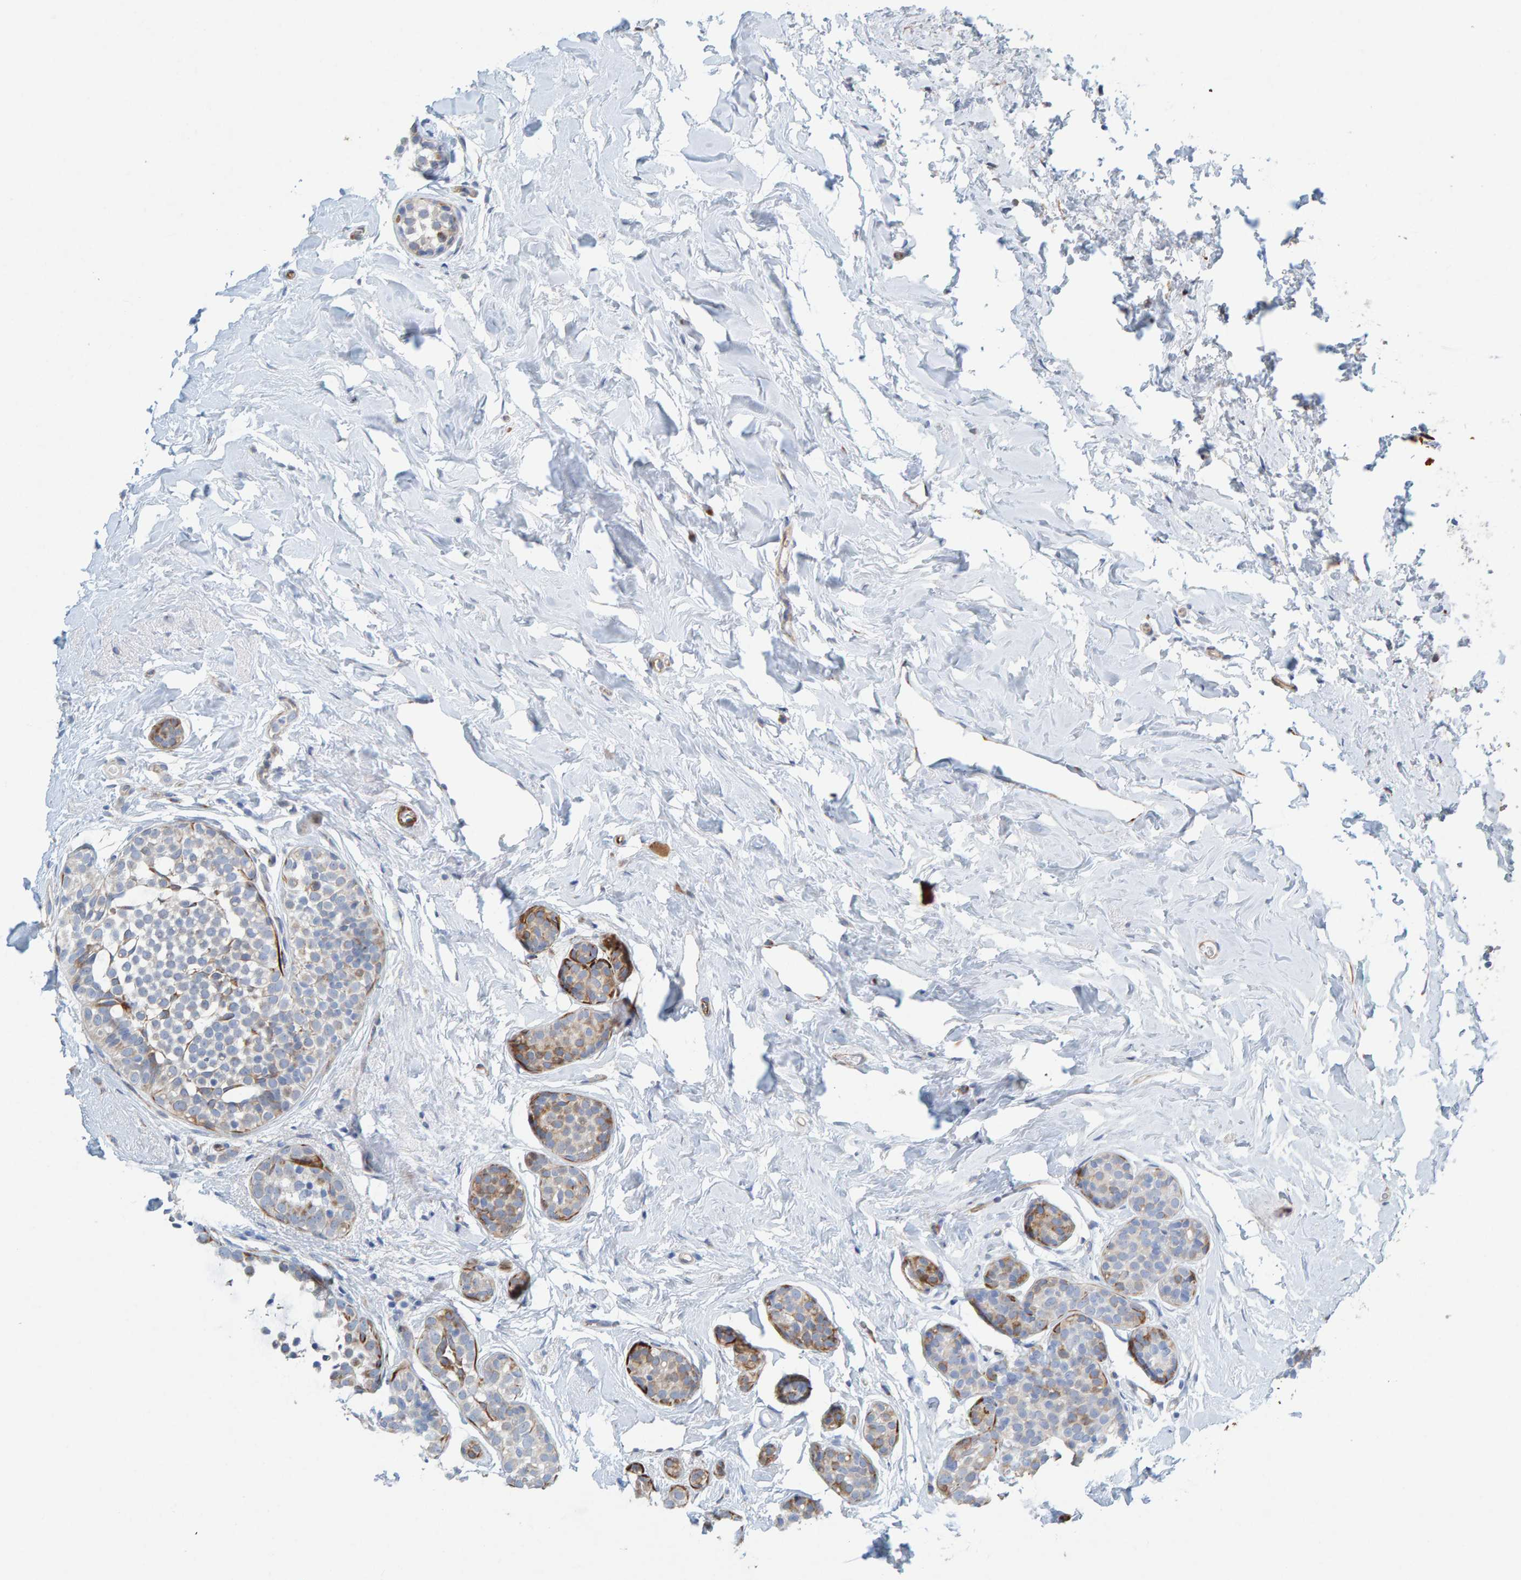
{"staining": {"intensity": "moderate", "quantity": "25%-75%", "location": "cytoplasmic/membranous"}, "tissue": "breast cancer", "cell_type": "Tumor cells", "image_type": "cancer", "snomed": [{"axis": "morphology", "description": "Duct carcinoma"}, {"axis": "topography", "description": "Breast"}], "caption": "A histopathology image showing moderate cytoplasmic/membranous expression in approximately 25%-75% of tumor cells in breast intraductal carcinoma, as visualized by brown immunohistochemical staining.", "gene": "MMP16", "patient": {"sex": "female", "age": 55}}